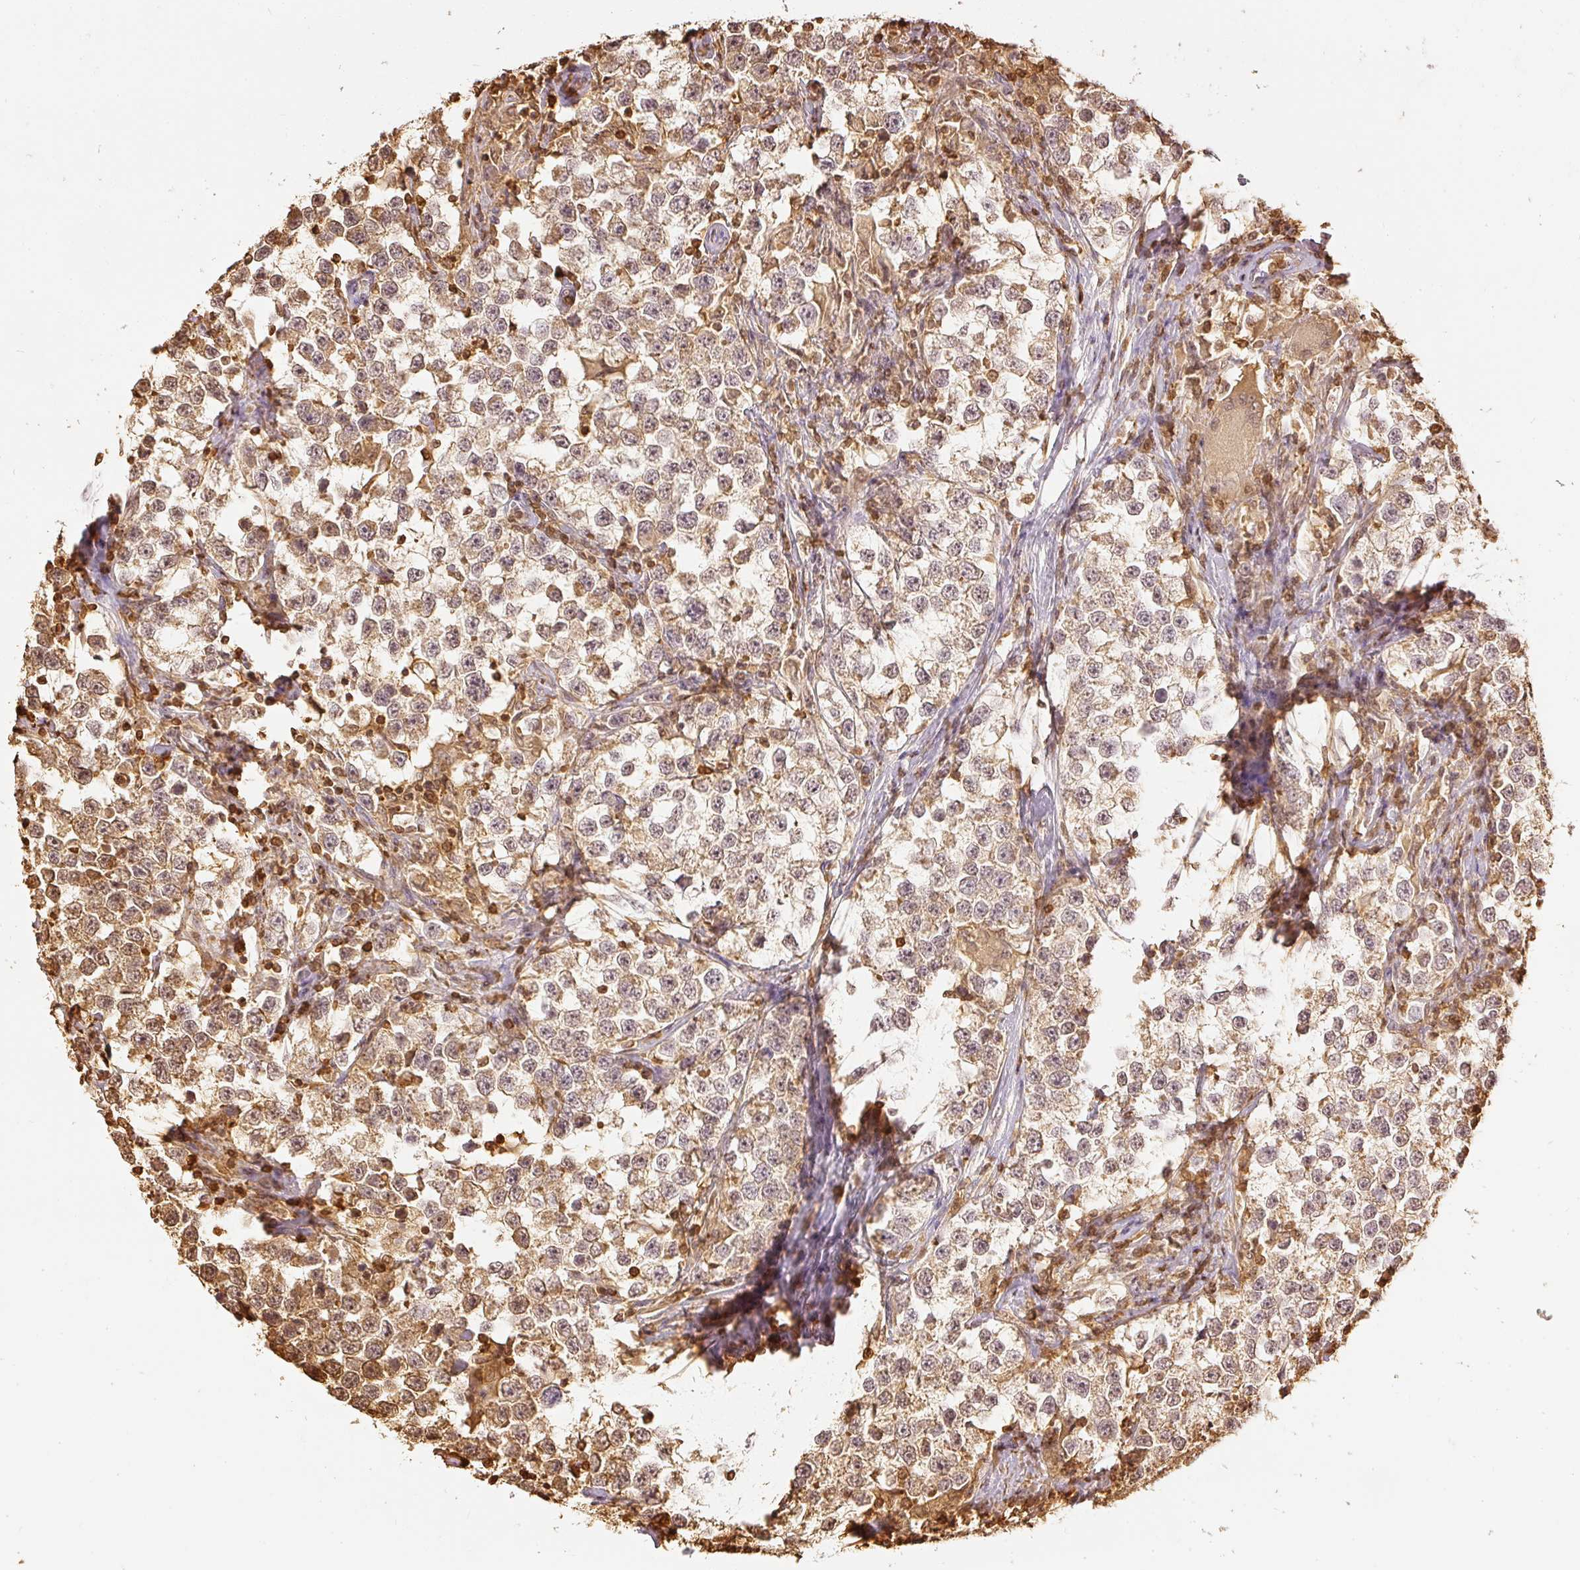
{"staining": {"intensity": "moderate", "quantity": ">75%", "location": "cytoplasmic/membranous,nuclear"}, "tissue": "testis cancer", "cell_type": "Tumor cells", "image_type": "cancer", "snomed": [{"axis": "morphology", "description": "Seminoma, NOS"}, {"axis": "topography", "description": "Testis"}], "caption": "A brown stain shows moderate cytoplasmic/membranous and nuclear positivity of a protein in human testis cancer (seminoma) tumor cells.", "gene": "PFN1", "patient": {"sex": "male", "age": 46}}